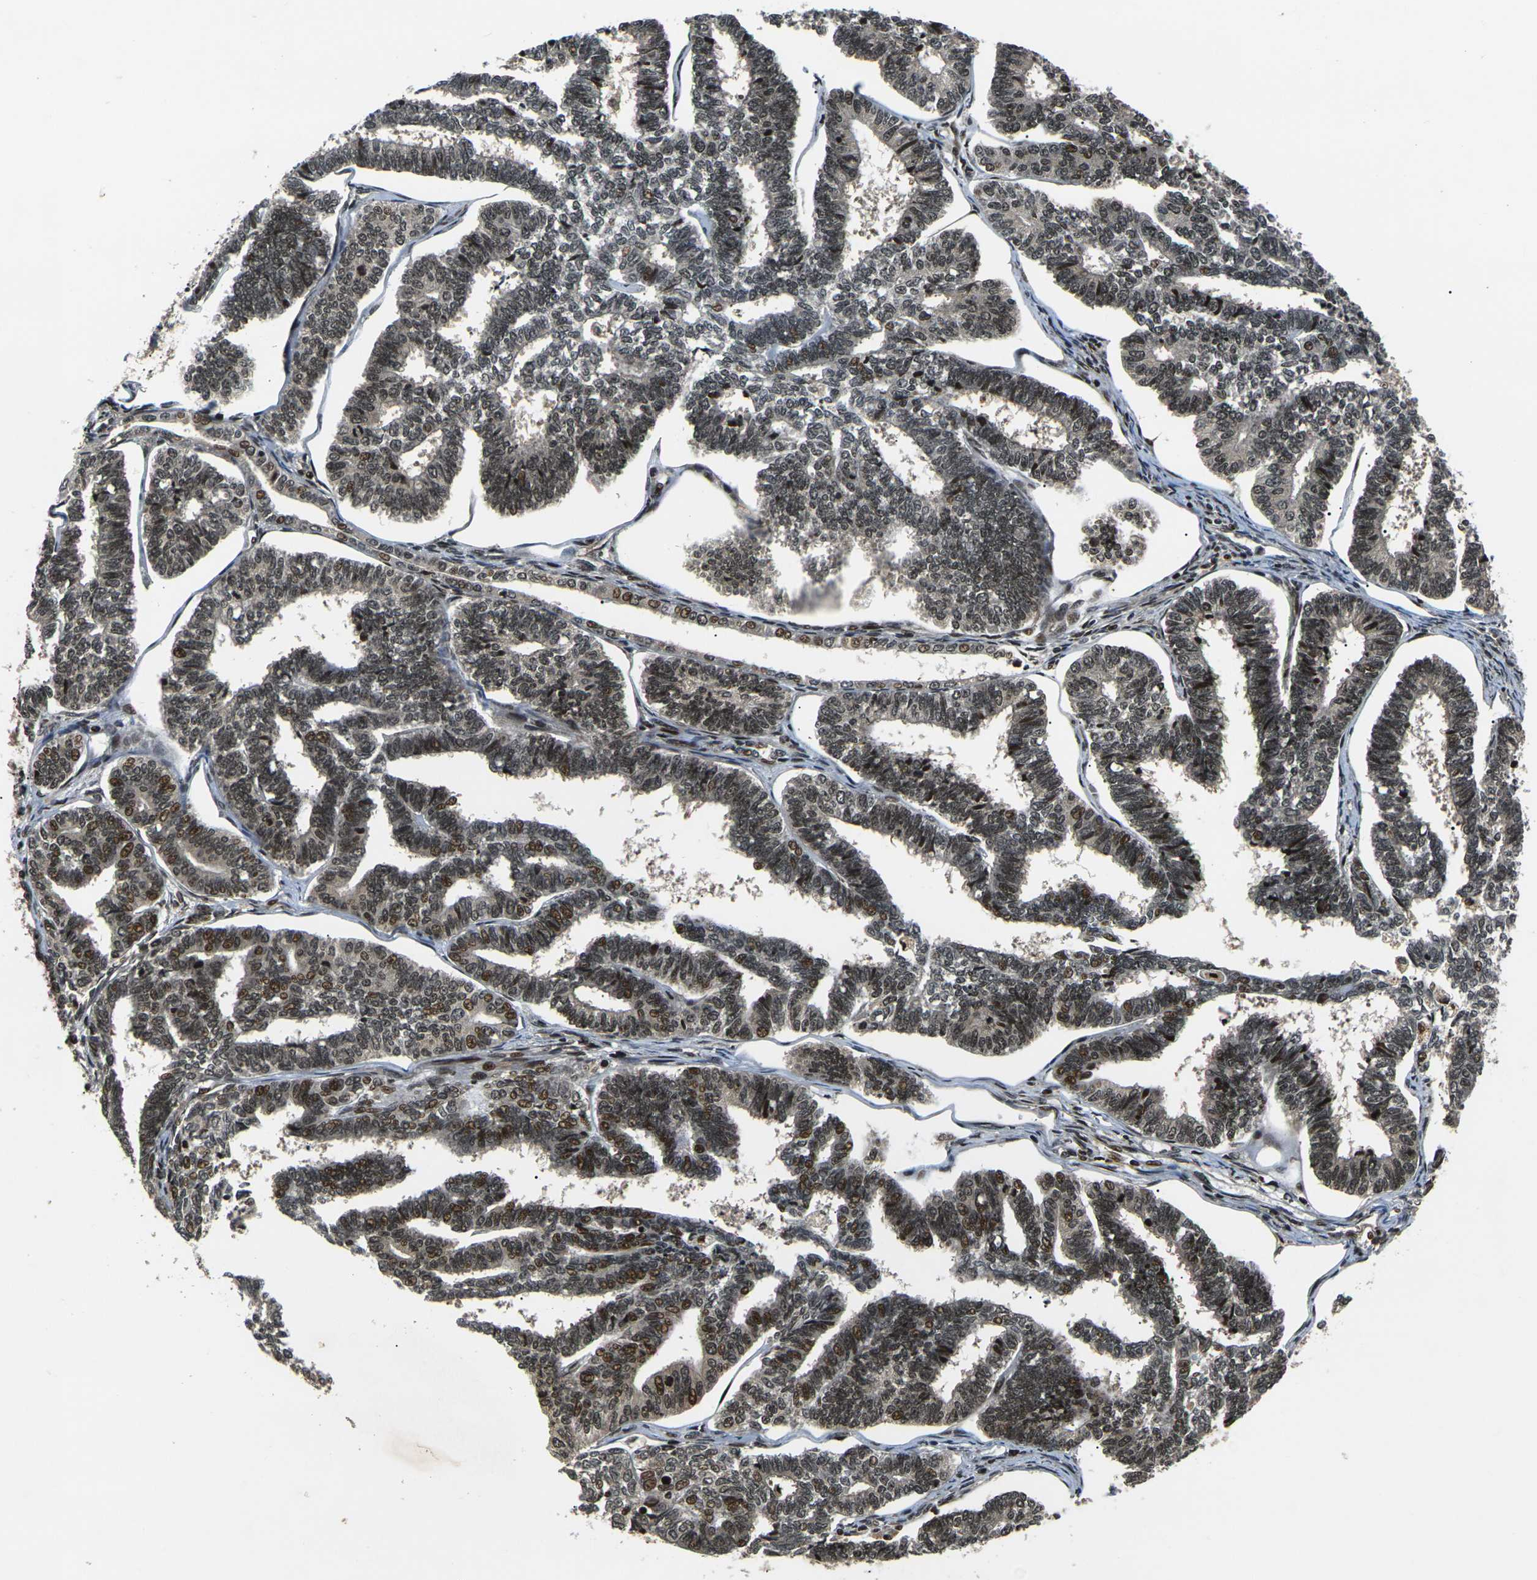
{"staining": {"intensity": "strong", "quantity": "25%-75%", "location": "nuclear"}, "tissue": "endometrial cancer", "cell_type": "Tumor cells", "image_type": "cancer", "snomed": [{"axis": "morphology", "description": "Adenocarcinoma, NOS"}, {"axis": "topography", "description": "Endometrium"}], "caption": "Immunohistochemistry (DAB (3,3'-diaminobenzidine)) staining of endometrial cancer (adenocarcinoma) displays strong nuclear protein staining in approximately 25%-75% of tumor cells.", "gene": "ACTL6A", "patient": {"sex": "female", "age": 70}}